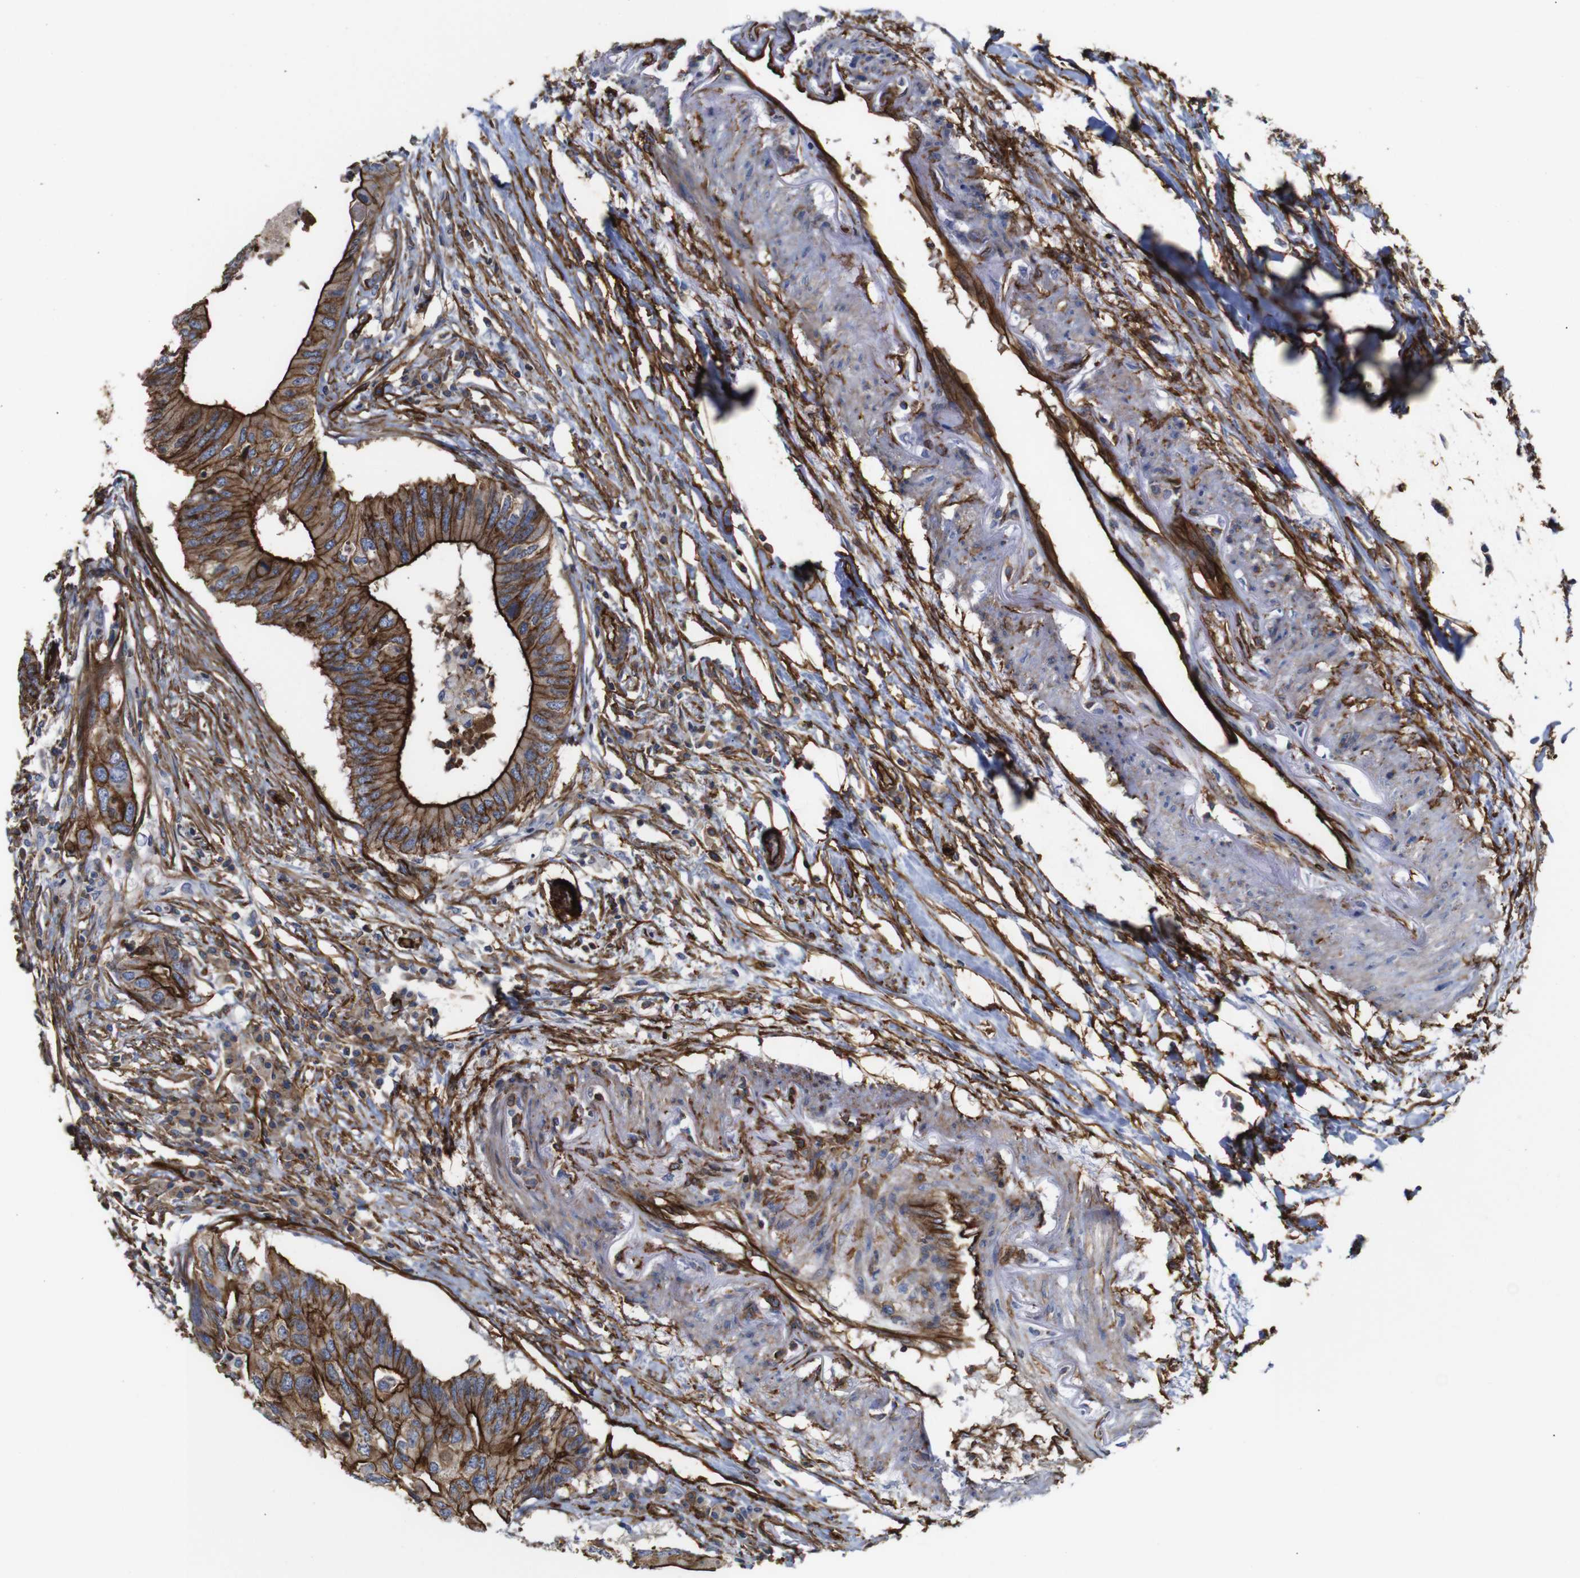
{"staining": {"intensity": "strong", "quantity": ">75%", "location": "cytoplasmic/membranous"}, "tissue": "colorectal cancer", "cell_type": "Tumor cells", "image_type": "cancer", "snomed": [{"axis": "morphology", "description": "Adenocarcinoma, NOS"}, {"axis": "topography", "description": "Colon"}], "caption": "This image exhibits immunohistochemistry staining of human colorectal adenocarcinoma, with high strong cytoplasmic/membranous positivity in approximately >75% of tumor cells.", "gene": "SPTBN1", "patient": {"sex": "male", "age": 71}}